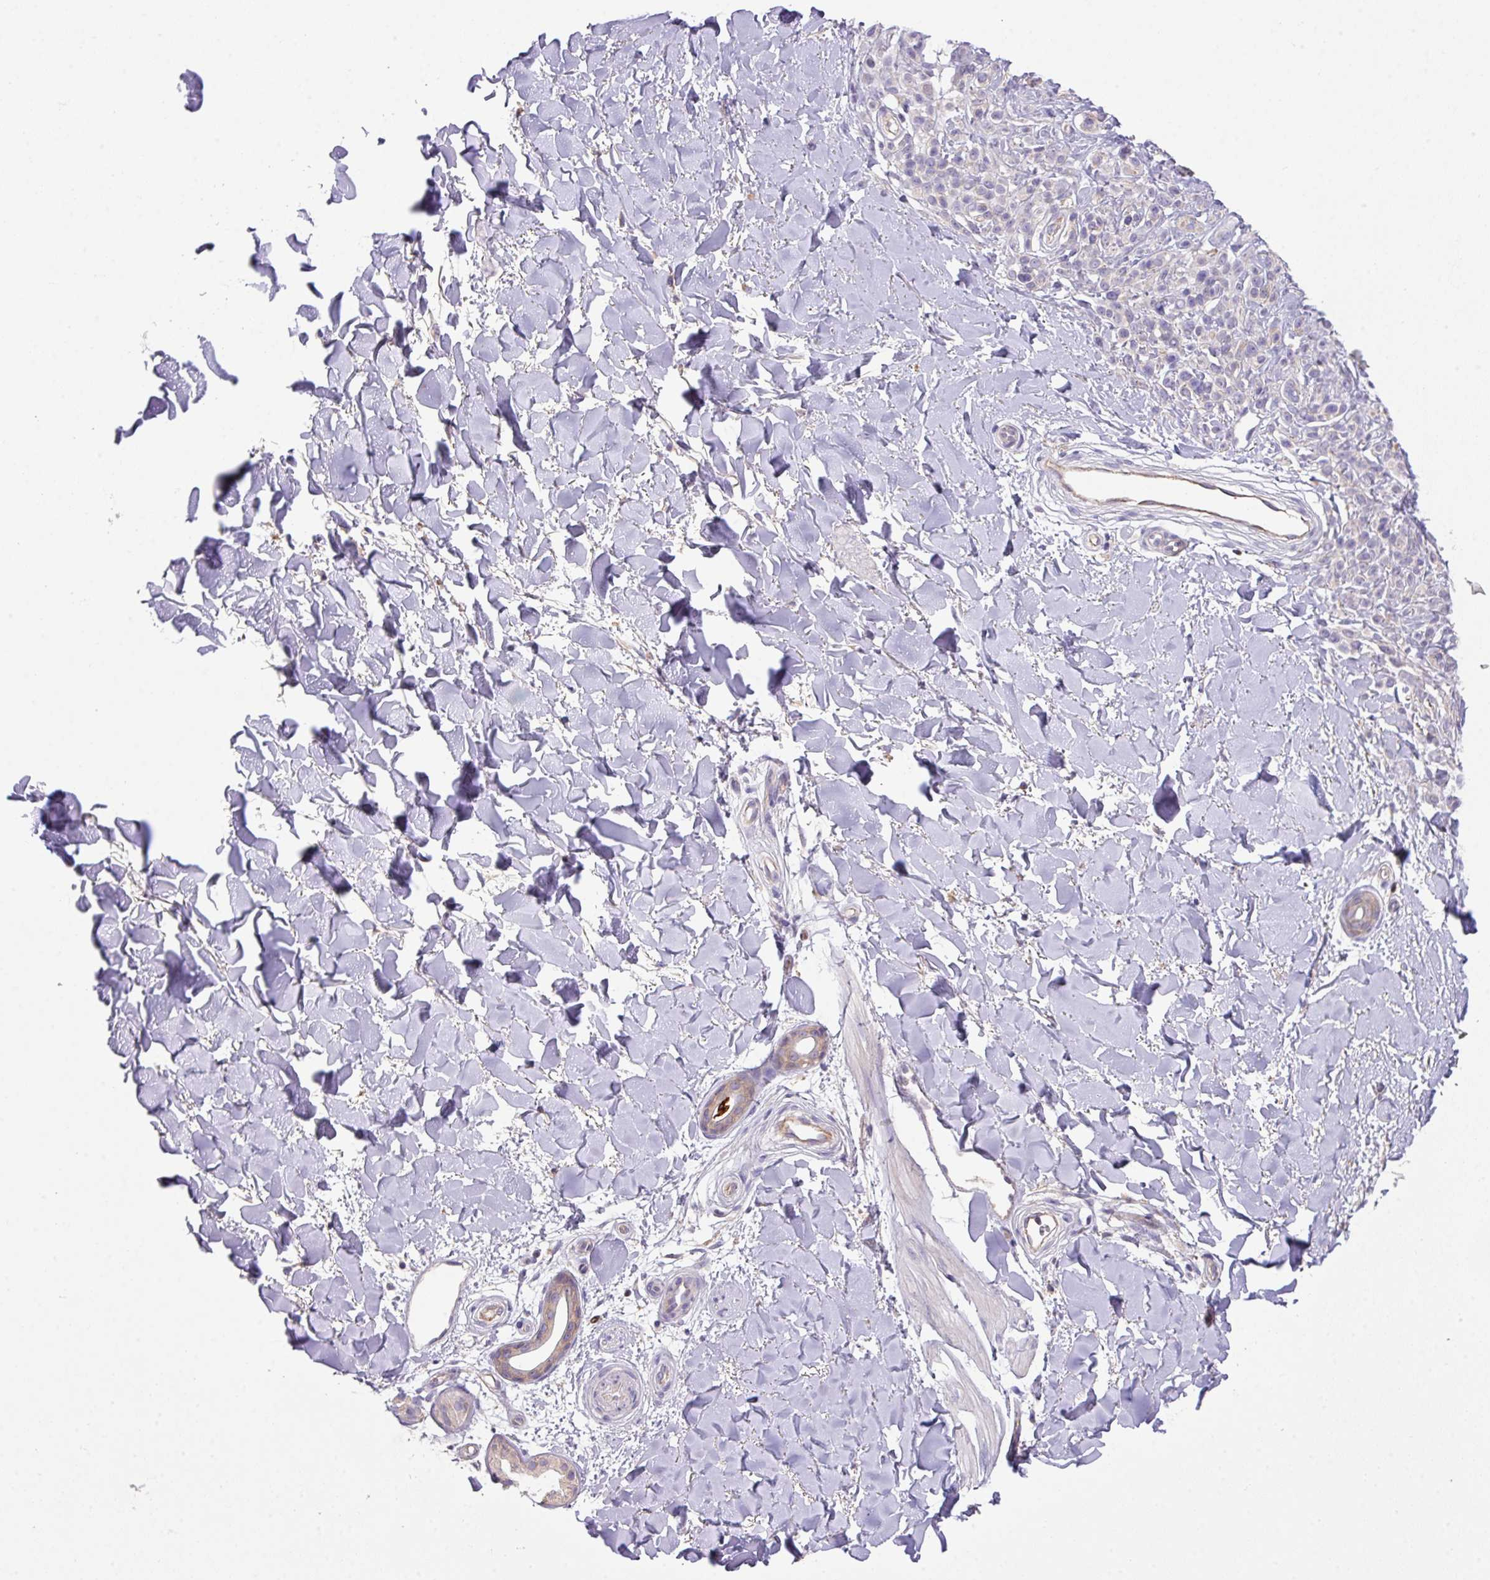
{"staining": {"intensity": "negative", "quantity": "none", "location": "none"}, "tissue": "melanoma", "cell_type": "Tumor cells", "image_type": "cancer", "snomed": [{"axis": "morphology", "description": "Malignant melanoma, NOS"}, {"axis": "topography", "description": "Skin"}], "caption": "Tumor cells are negative for protein expression in human malignant melanoma.", "gene": "ZNF394", "patient": {"sex": "female", "age": 37}}